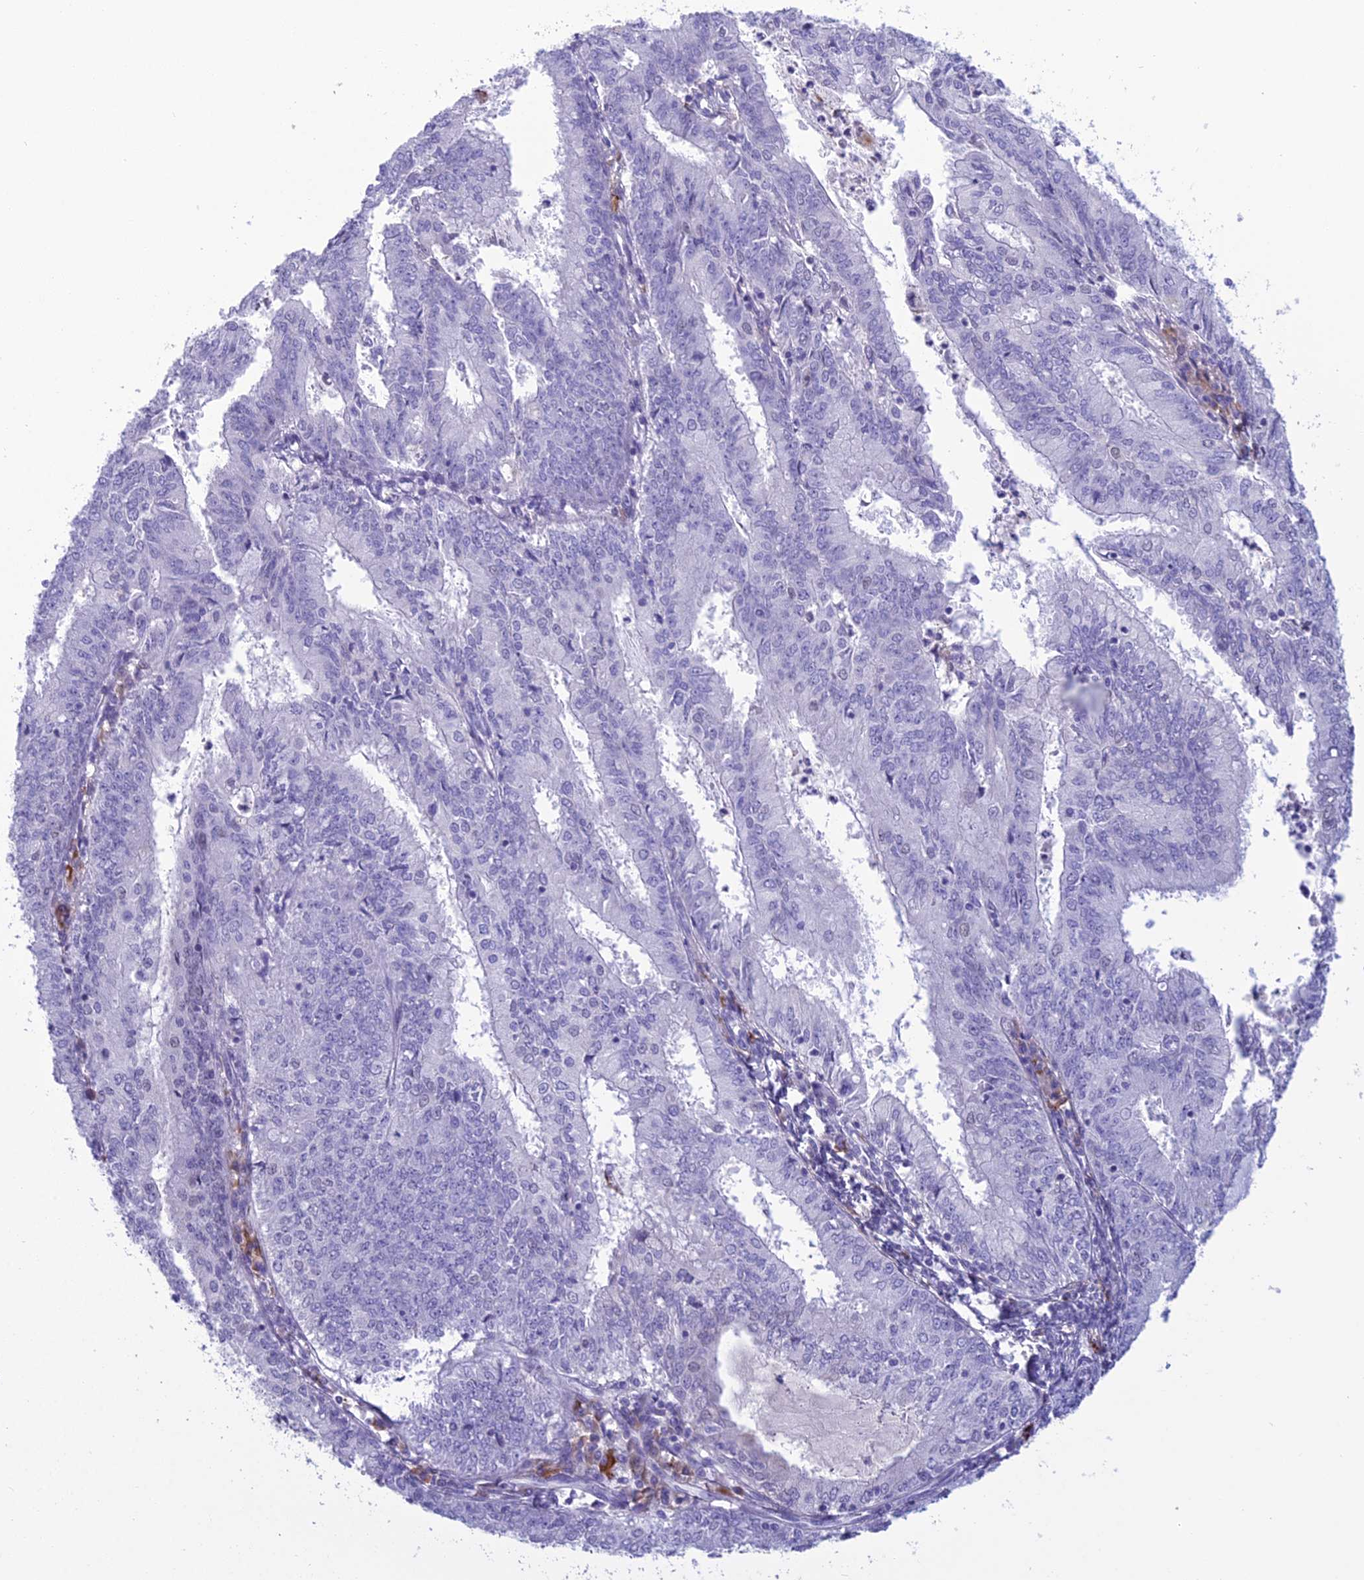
{"staining": {"intensity": "negative", "quantity": "none", "location": "none"}, "tissue": "endometrial cancer", "cell_type": "Tumor cells", "image_type": "cancer", "snomed": [{"axis": "morphology", "description": "Adenocarcinoma, NOS"}, {"axis": "topography", "description": "Endometrium"}], "caption": "A histopathology image of human endometrial cancer (adenocarcinoma) is negative for staining in tumor cells.", "gene": "CRB2", "patient": {"sex": "female", "age": 57}}